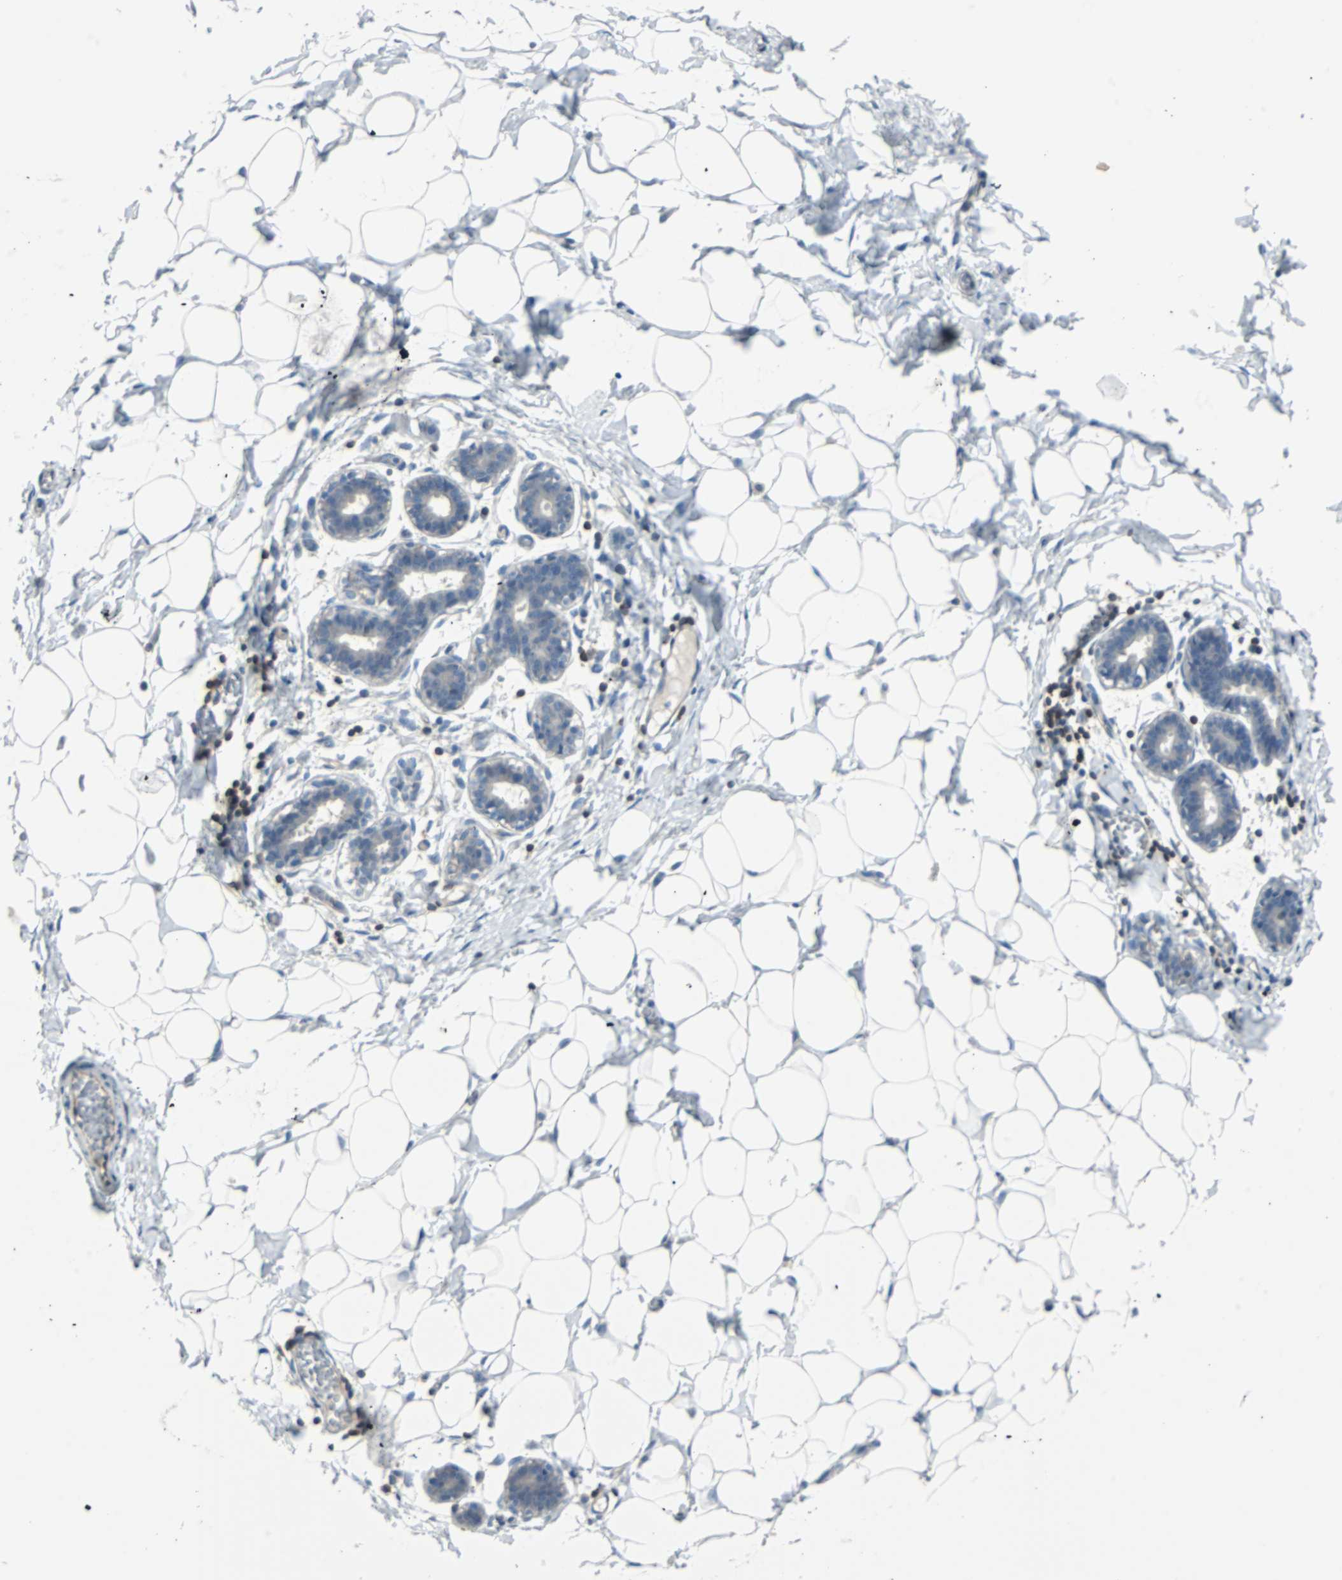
{"staining": {"intensity": "negative", "quantity": "none", "location": "none"}, "tissue": "breast", "cell_type": "Adipocytes", "image_type": "normal", "snomed": [{"axis": "morphology", "description": "Normal tissue, NOS"}, {"axis": "topography", "description": "Breast"}], "caption": "Immunohistochemical staining of benign human breast displays no significant expression in adipocytes. The staining was performed using DAB (3,3'-diaminobenzidine) to visualize the protein expression in brown, while the nuclei were stained in blue with hematoxylin (Magnification: 20x).", "gene": "SWAP70", "patient": {"sex": "female", "age": 27}}